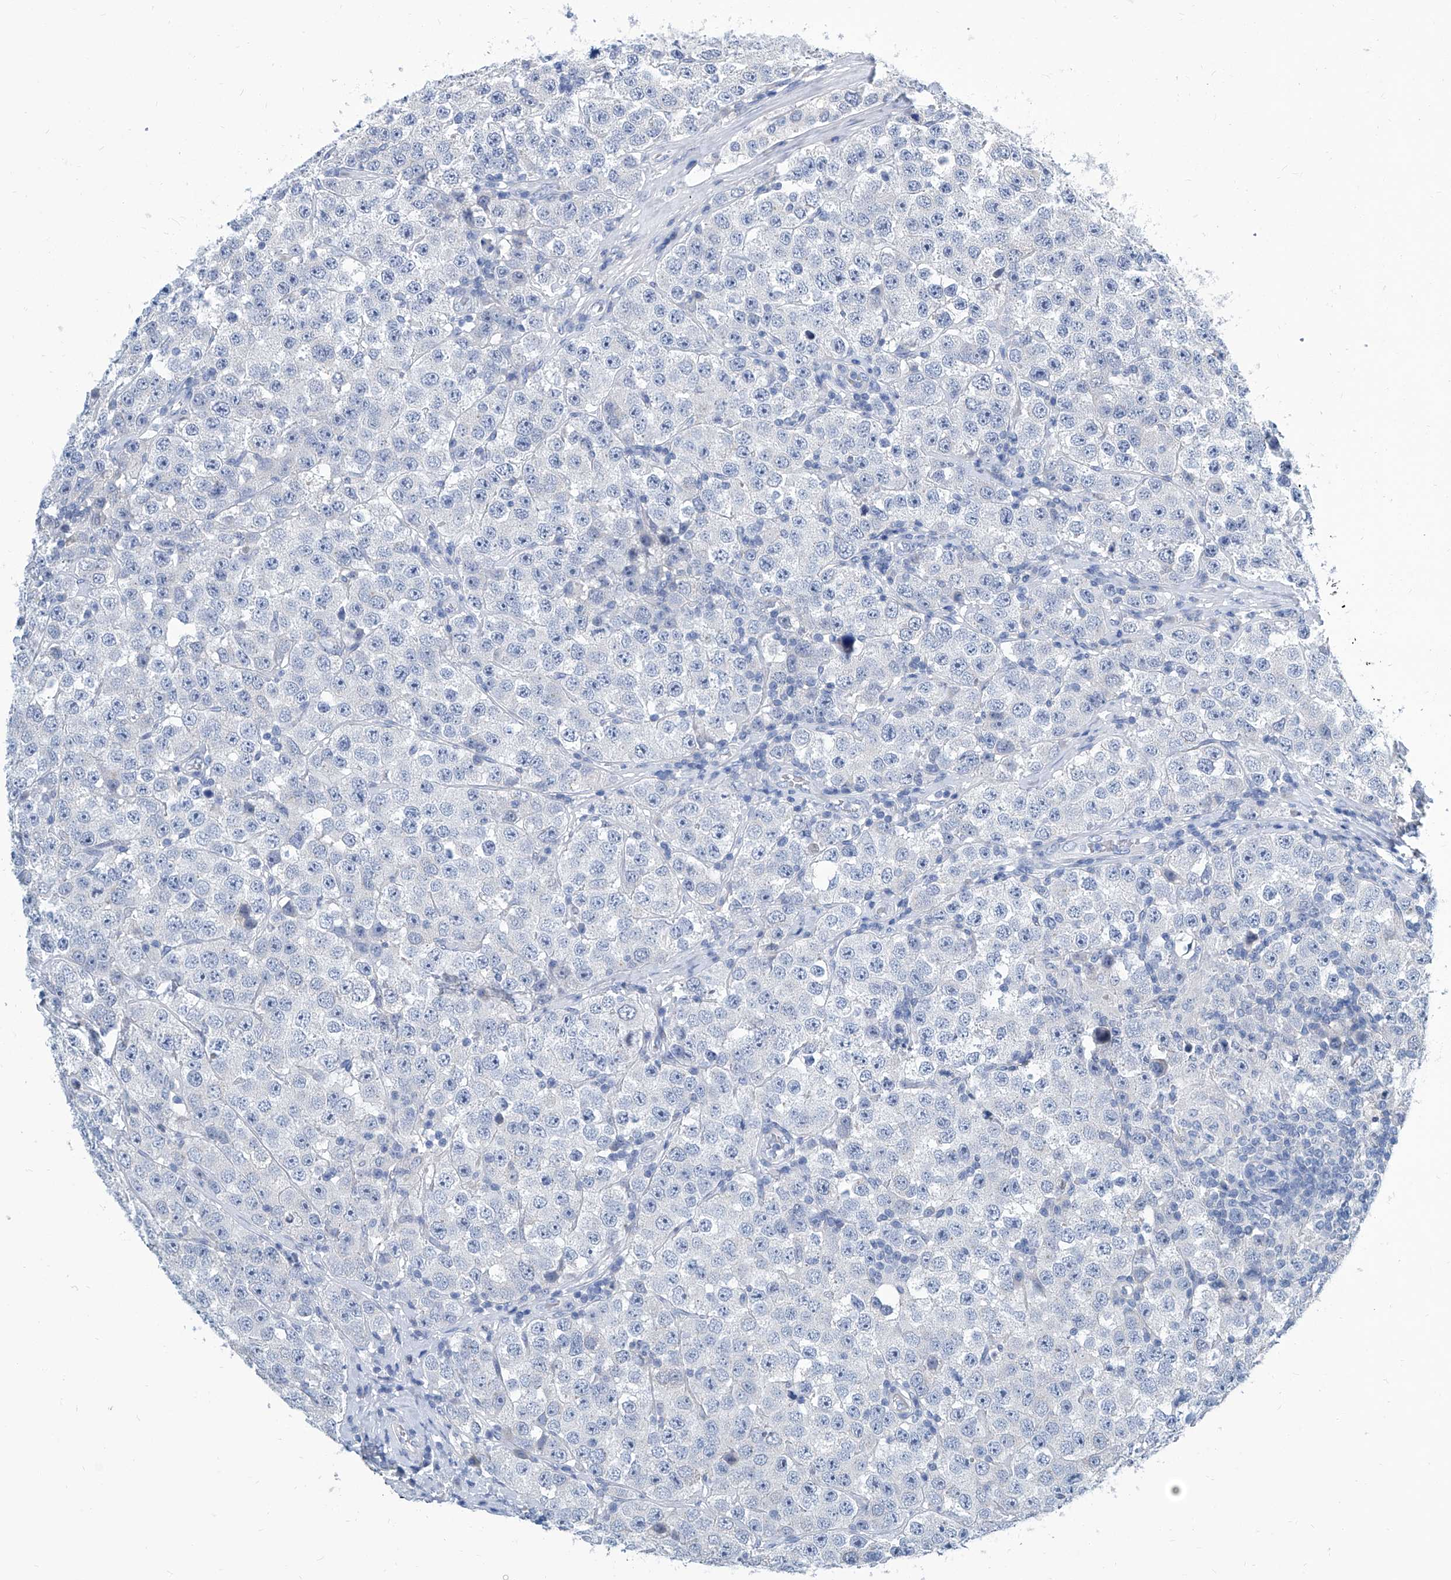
{"staining": {"intensity": "negative", "quantity": "none", "location": "none"}, "tissue": "testis cancer", "cell_type": "Tumor cells", "image_type": "cancer", "snomed": [{"axis": "morphology", "description": "Seminoma, NOS"}, {"axis": "topography", "description": "Testis"}], "caption": "High magnification brightfield microscopy of testis cancer stained with DAB (brown) and counterstained with hematoxylin (blue): tumor cells show no significant positivity. (Brightfield microscopy of DAB IHC at high magnification).", "gene": "ZNF519", "patient": {"sex": "male", "age": 28}}